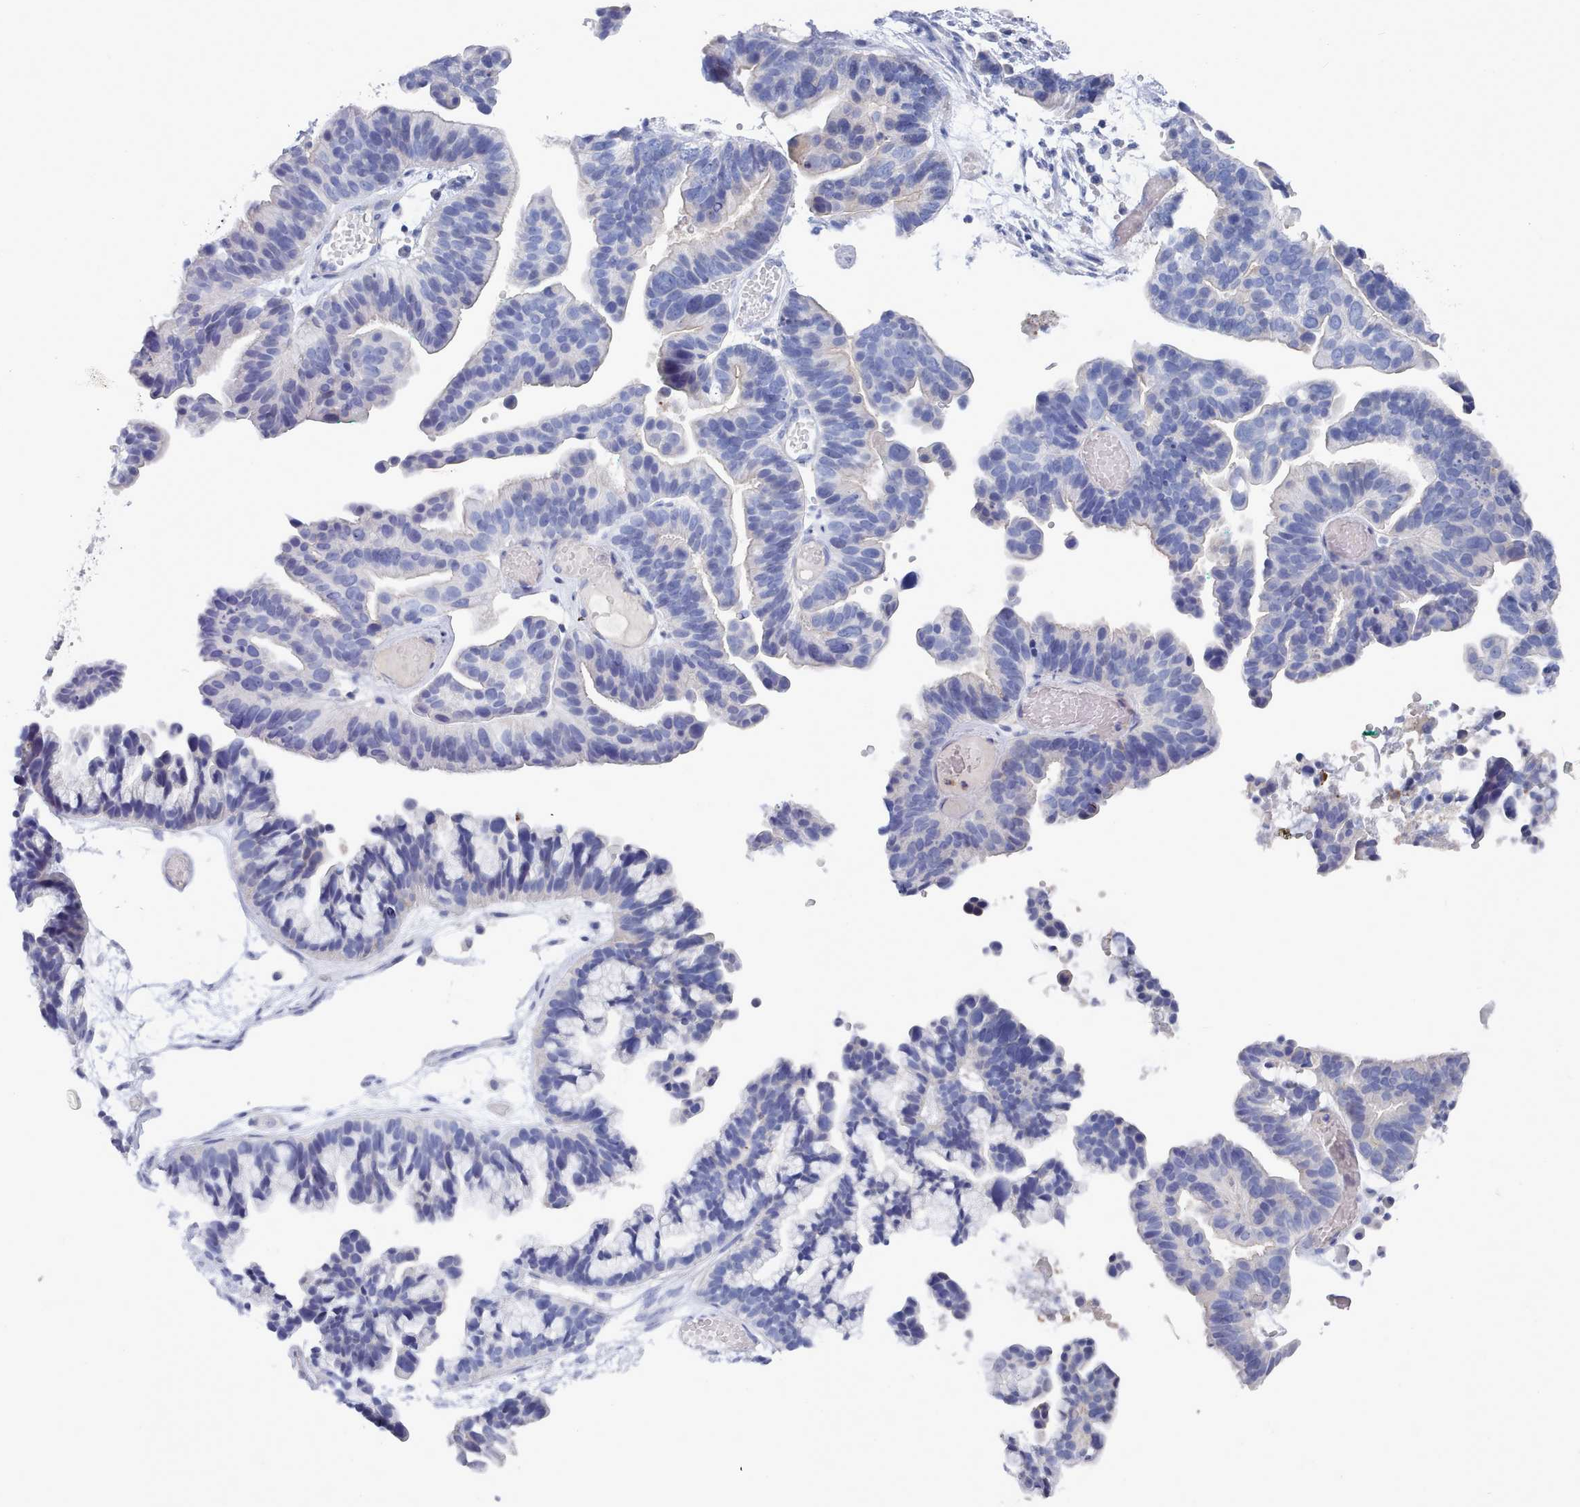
{"staining": {"intensity": "negative", "quantity": "none", "location": "none"}, "tissue": "ovarian cancer", "cell_type": "Tumor cells", "image_type": "cancer", "snomed": [{"axis": "morphology", "description": "Cystadenocarcinoma, serous, NOS"}, {"axis": "topography", "description": "Ovary"}], "caption": "DAB immunohistochemical staining of human ovarian serous cystadenocarcinoma reveals no significant positivity in tumor cells.", "gene": "PDE4C", "patient": {"sex": "female", "age": 56}}